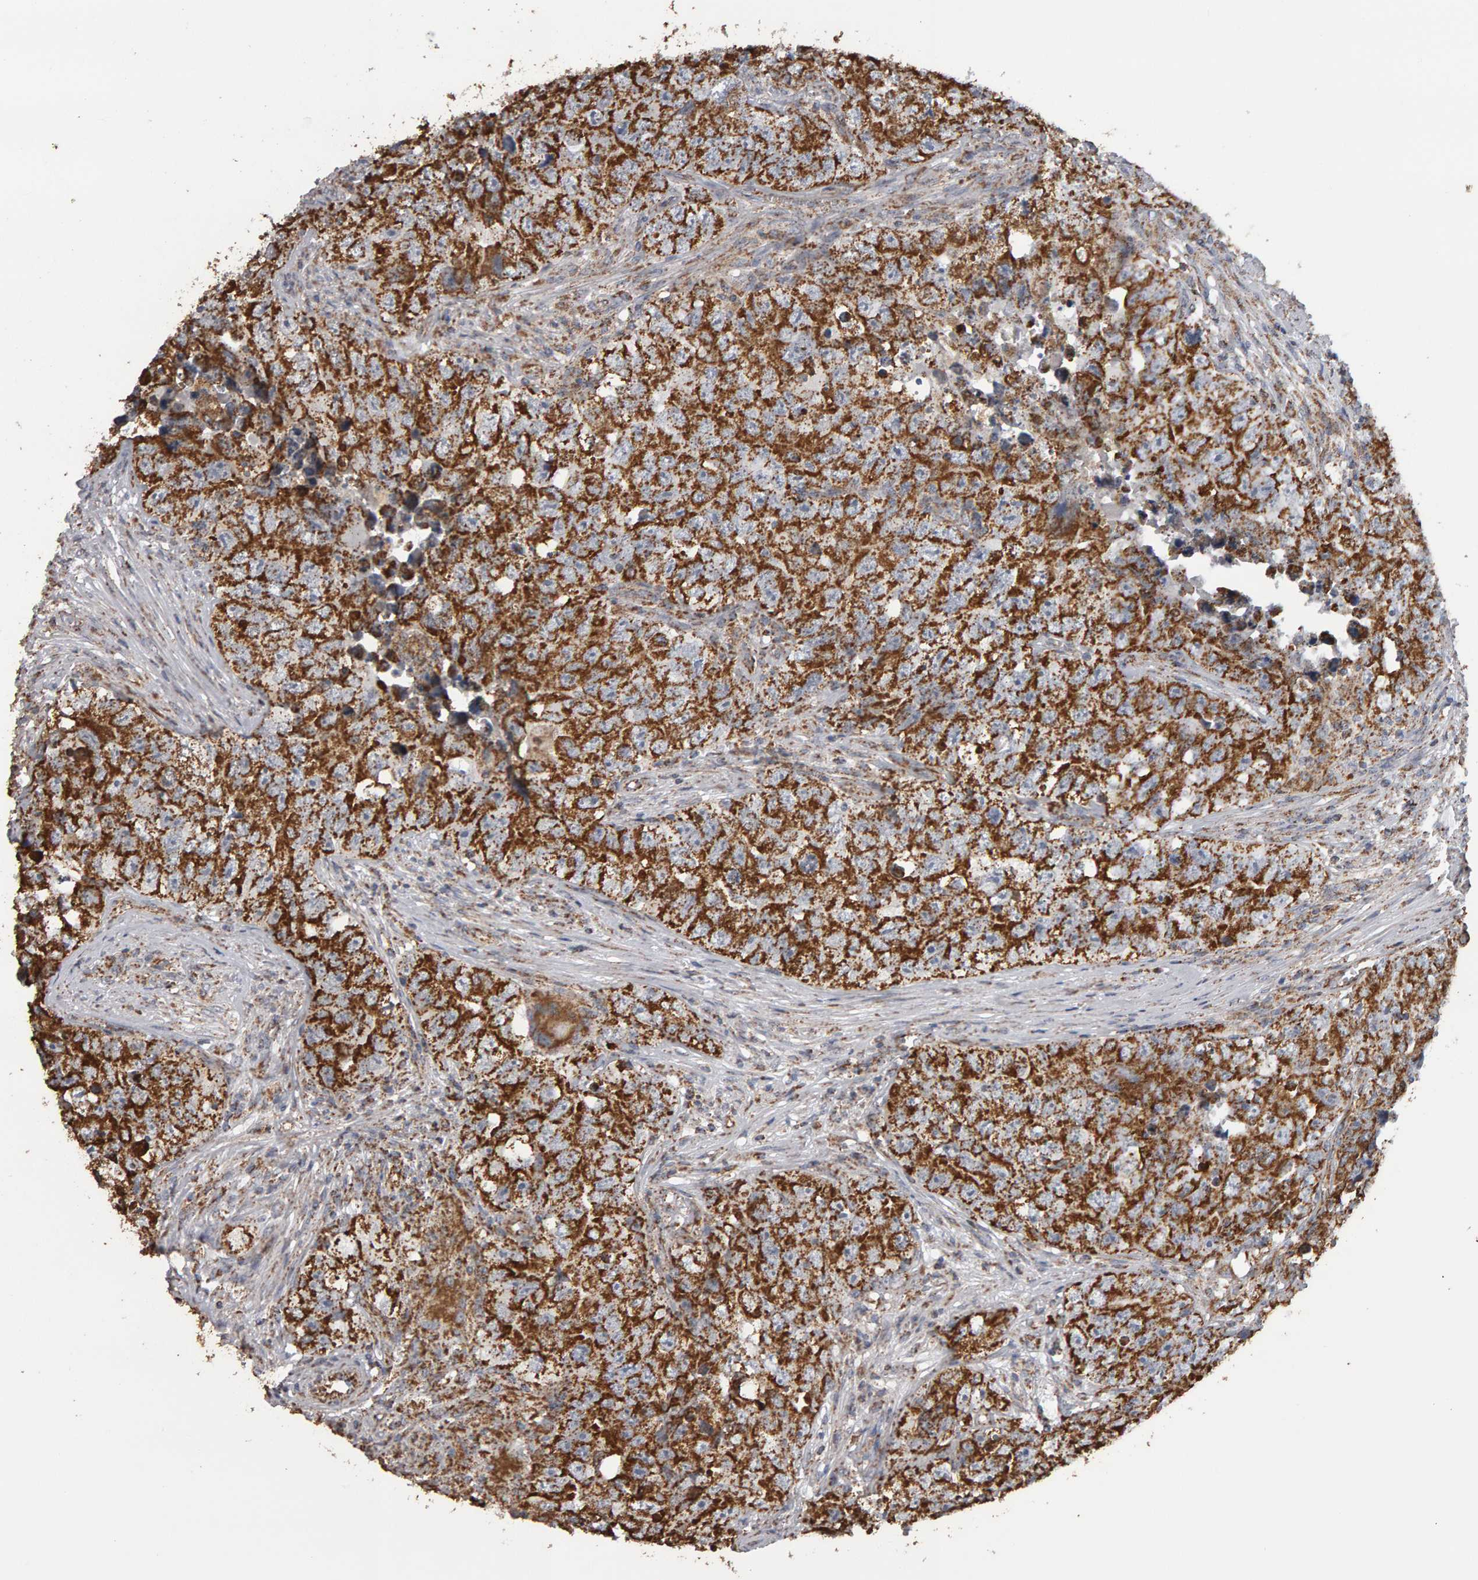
{"staining": {"intensity": "strong", "quantity": ">75%", "location": "cytoplasmic/membranous"}, "tissue": "testis cancer", "cell_type": "Tumor cells", "image_type": "cancer", "snomed": [{"axis": "morphology", "description": "Seminoma, NOS"}, {"axis": "morphology", "description": "Carcinoma, Embryonal, NOS"}, {"axis": "topography", "description": "Testis"}], "caption": "DAB immunohistochemical staining of human embryonal carcinoma (testis) reveals strong cytoplasmic/membranous protein positivity in about >75% of tumor cells. (DAB (3,3'-diaminobenzidine) = brown stain, brightfield microscopy at high magnification).", "gene": "TOM1L1", "patient": {"sex": "male", "age": 43}}